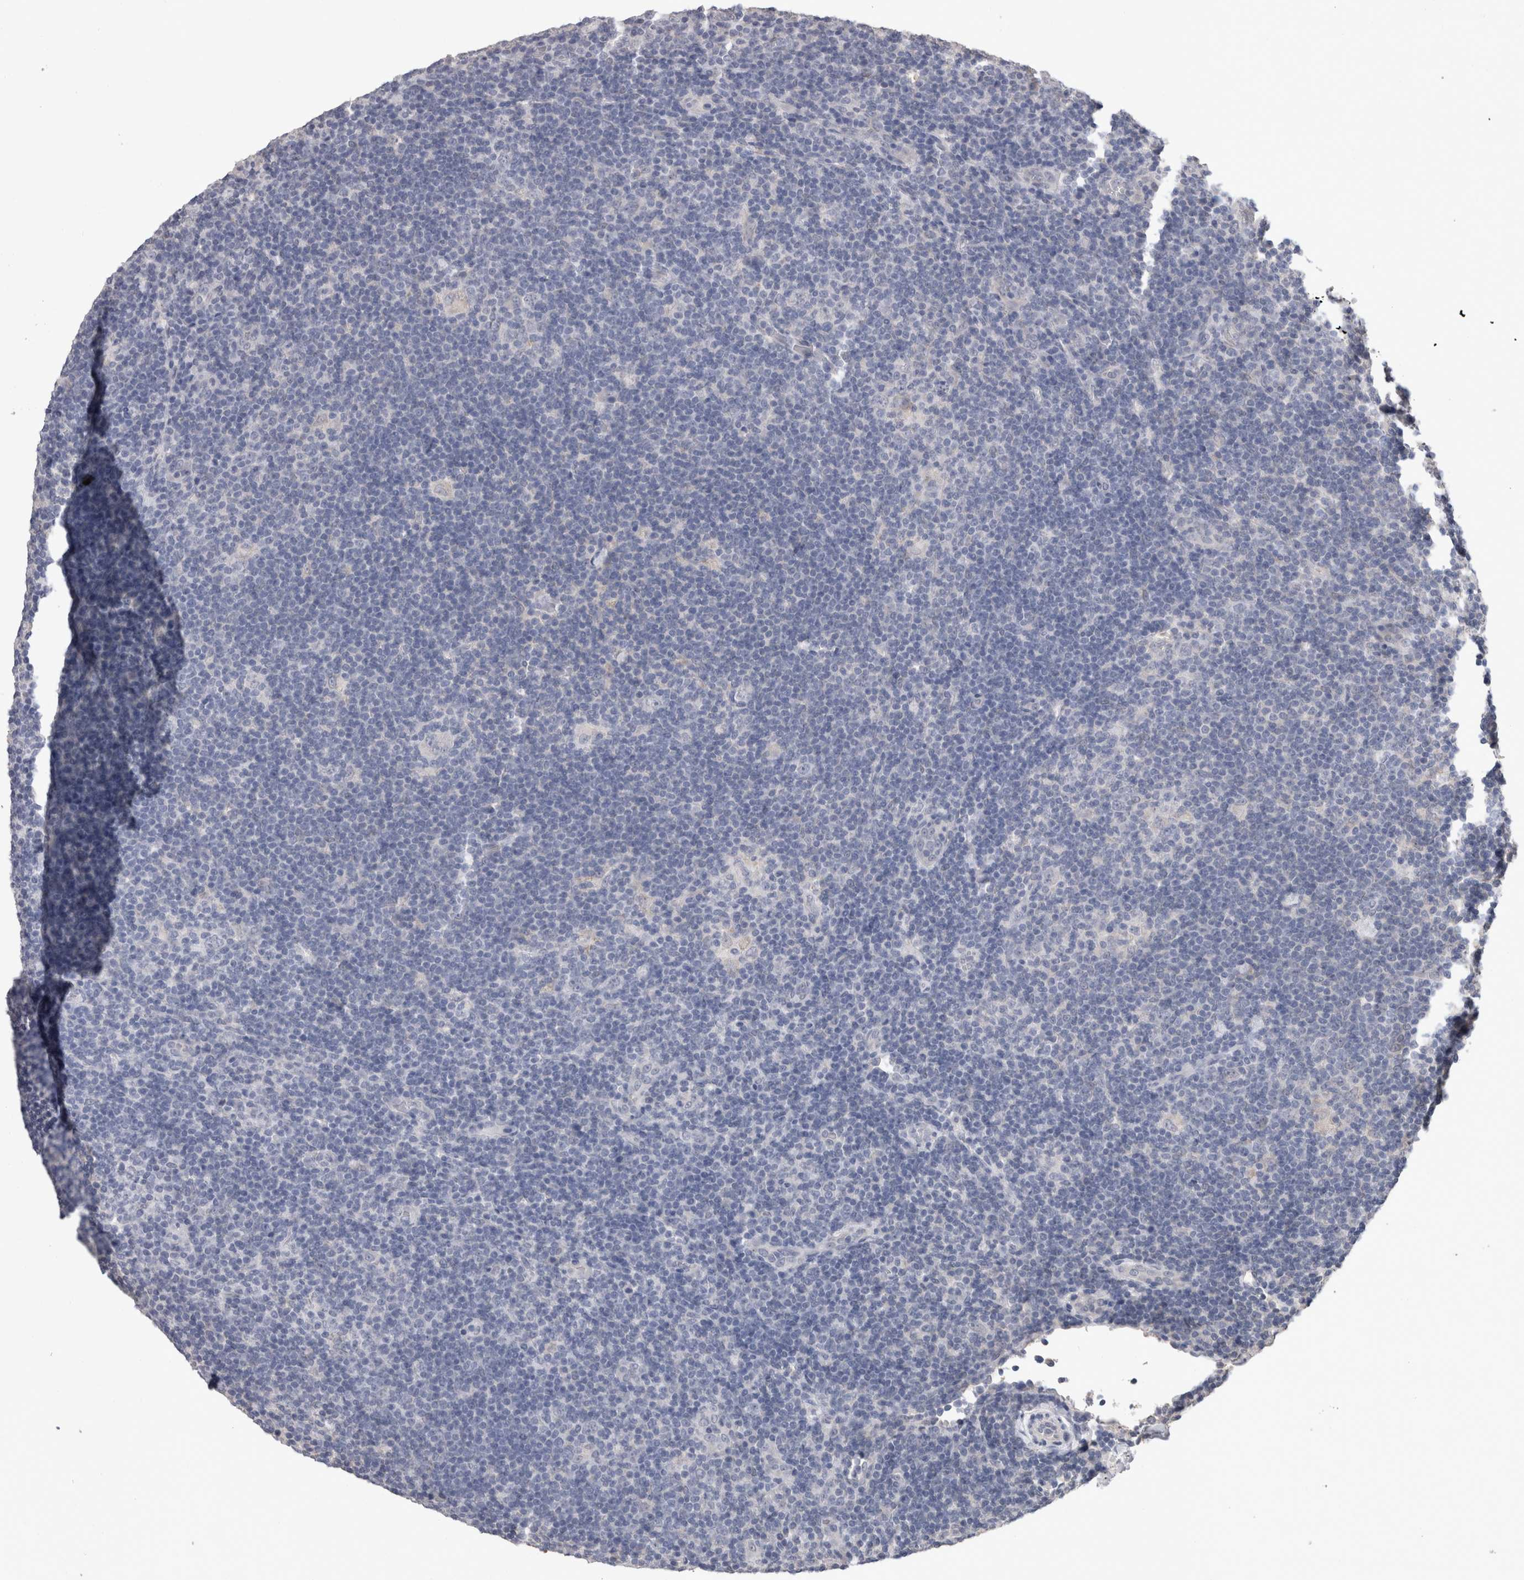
{"staining": {"intensity": "negative", "quantity": "none", "location": "none"}, "tissue": "lymphoma", "cell_type": "Tumor cells", "image_type": "cancer", "snomed": [{"axis": "morphology", "description": "Hodgkin's disease, NOS"}, {"axis": "topography", "description": "Lymph node"}], "caption": "Tumor cells are negative for protein expression in human lymphoma.", "gene": "FHOD3", "patient": {"sex": "female", "age": 57}}